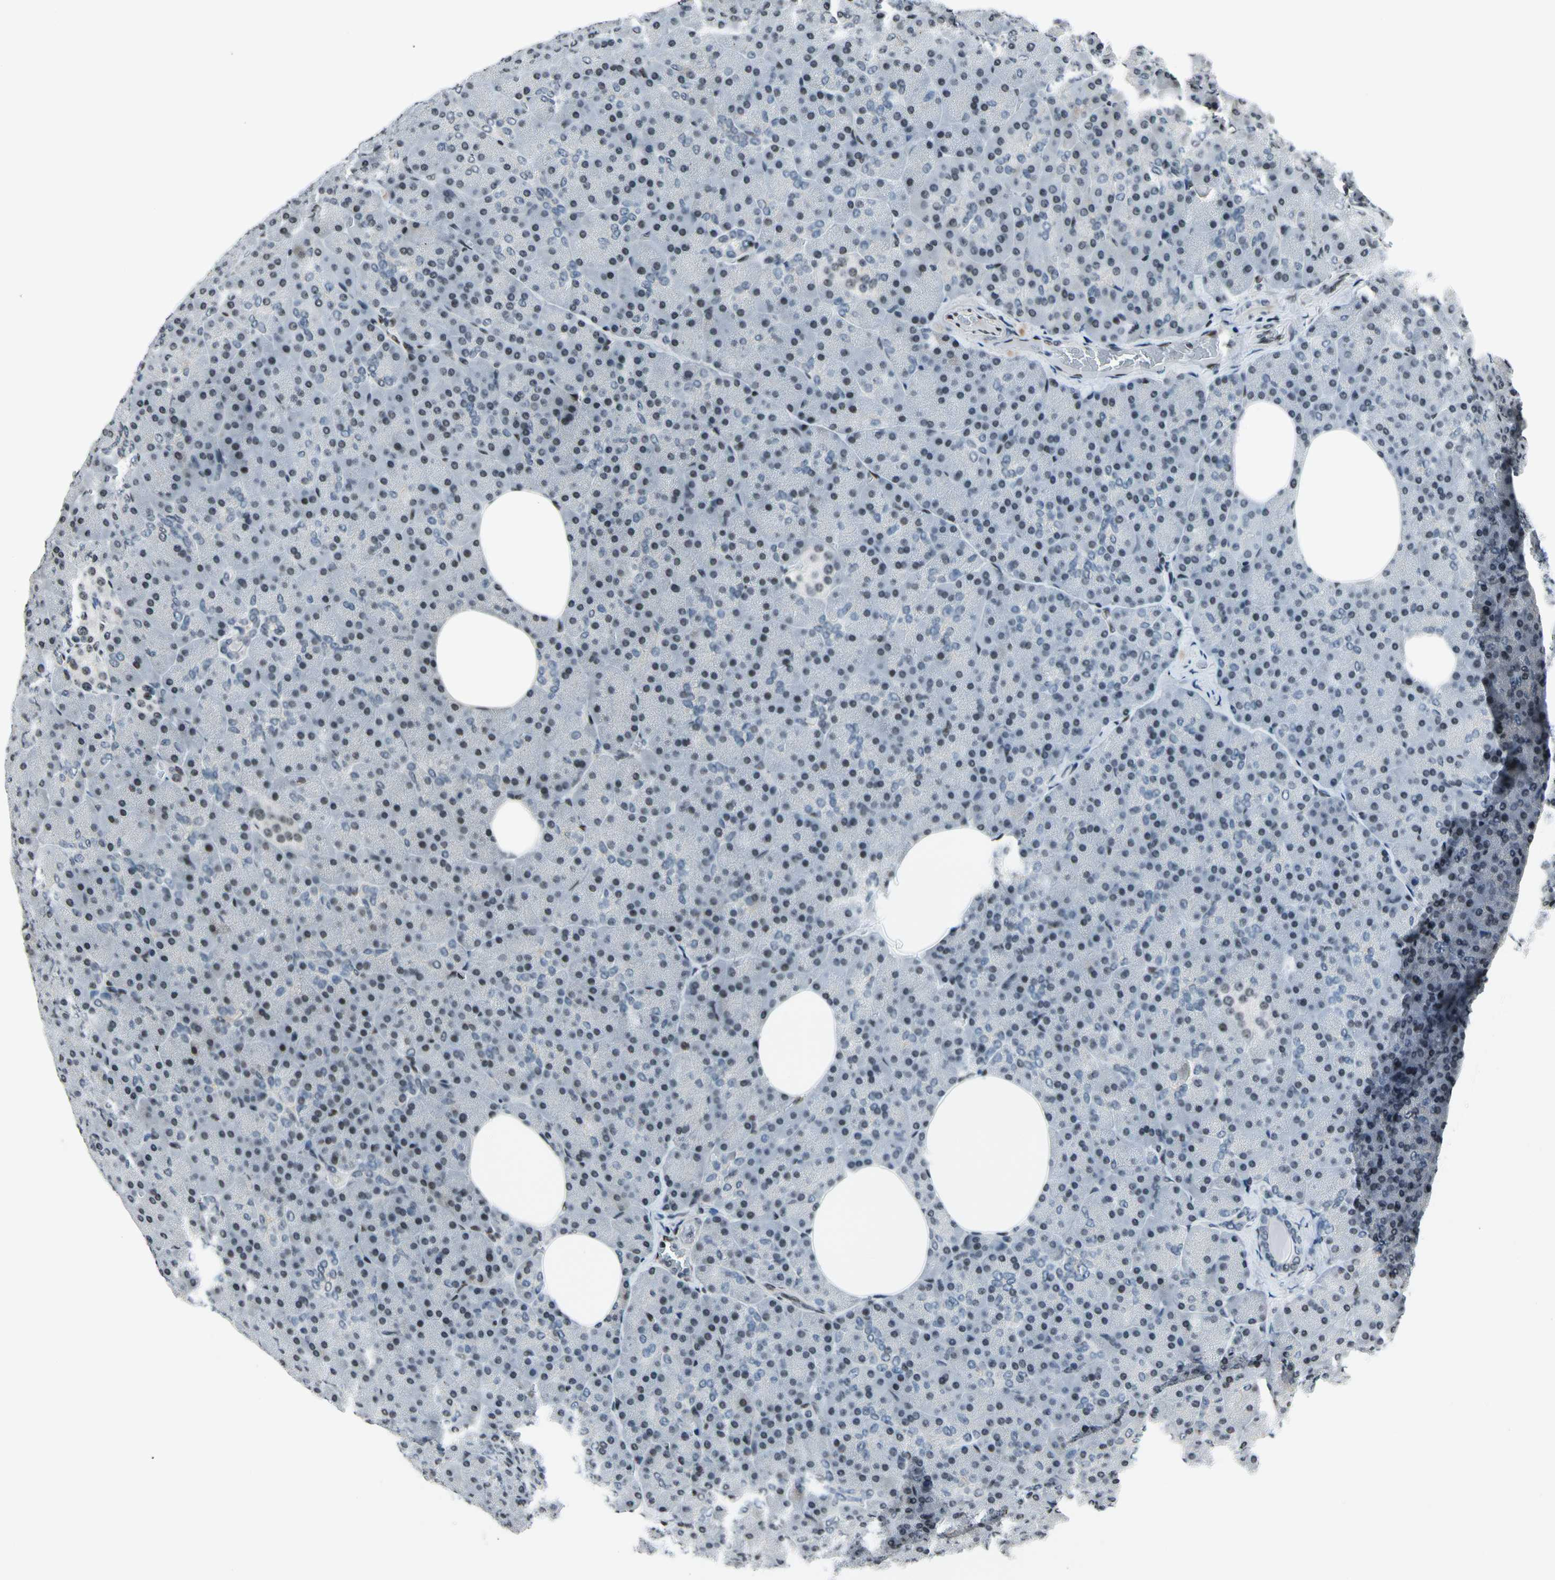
{"staining": {"intensity": "weak", "quantity": "25%-75%", "location": "nuclear"}, "tissue": "pancreas", "cell_type": "Exocrine glandular cells", "image_type": "normal", "snomed": [{"axis": "morphology", "description": "Normal tissue, NOS"}, {"axis": "topography", "description": "Pancreas"}], "caption": "This photomicrograph shows IHC staining of unremarkable pancreas, with low weak nuclear positivity in about 25%-75% of exocrine glandular cells.", "gene": "RECQL", "patient": {"sex": "female", "age": 35}}